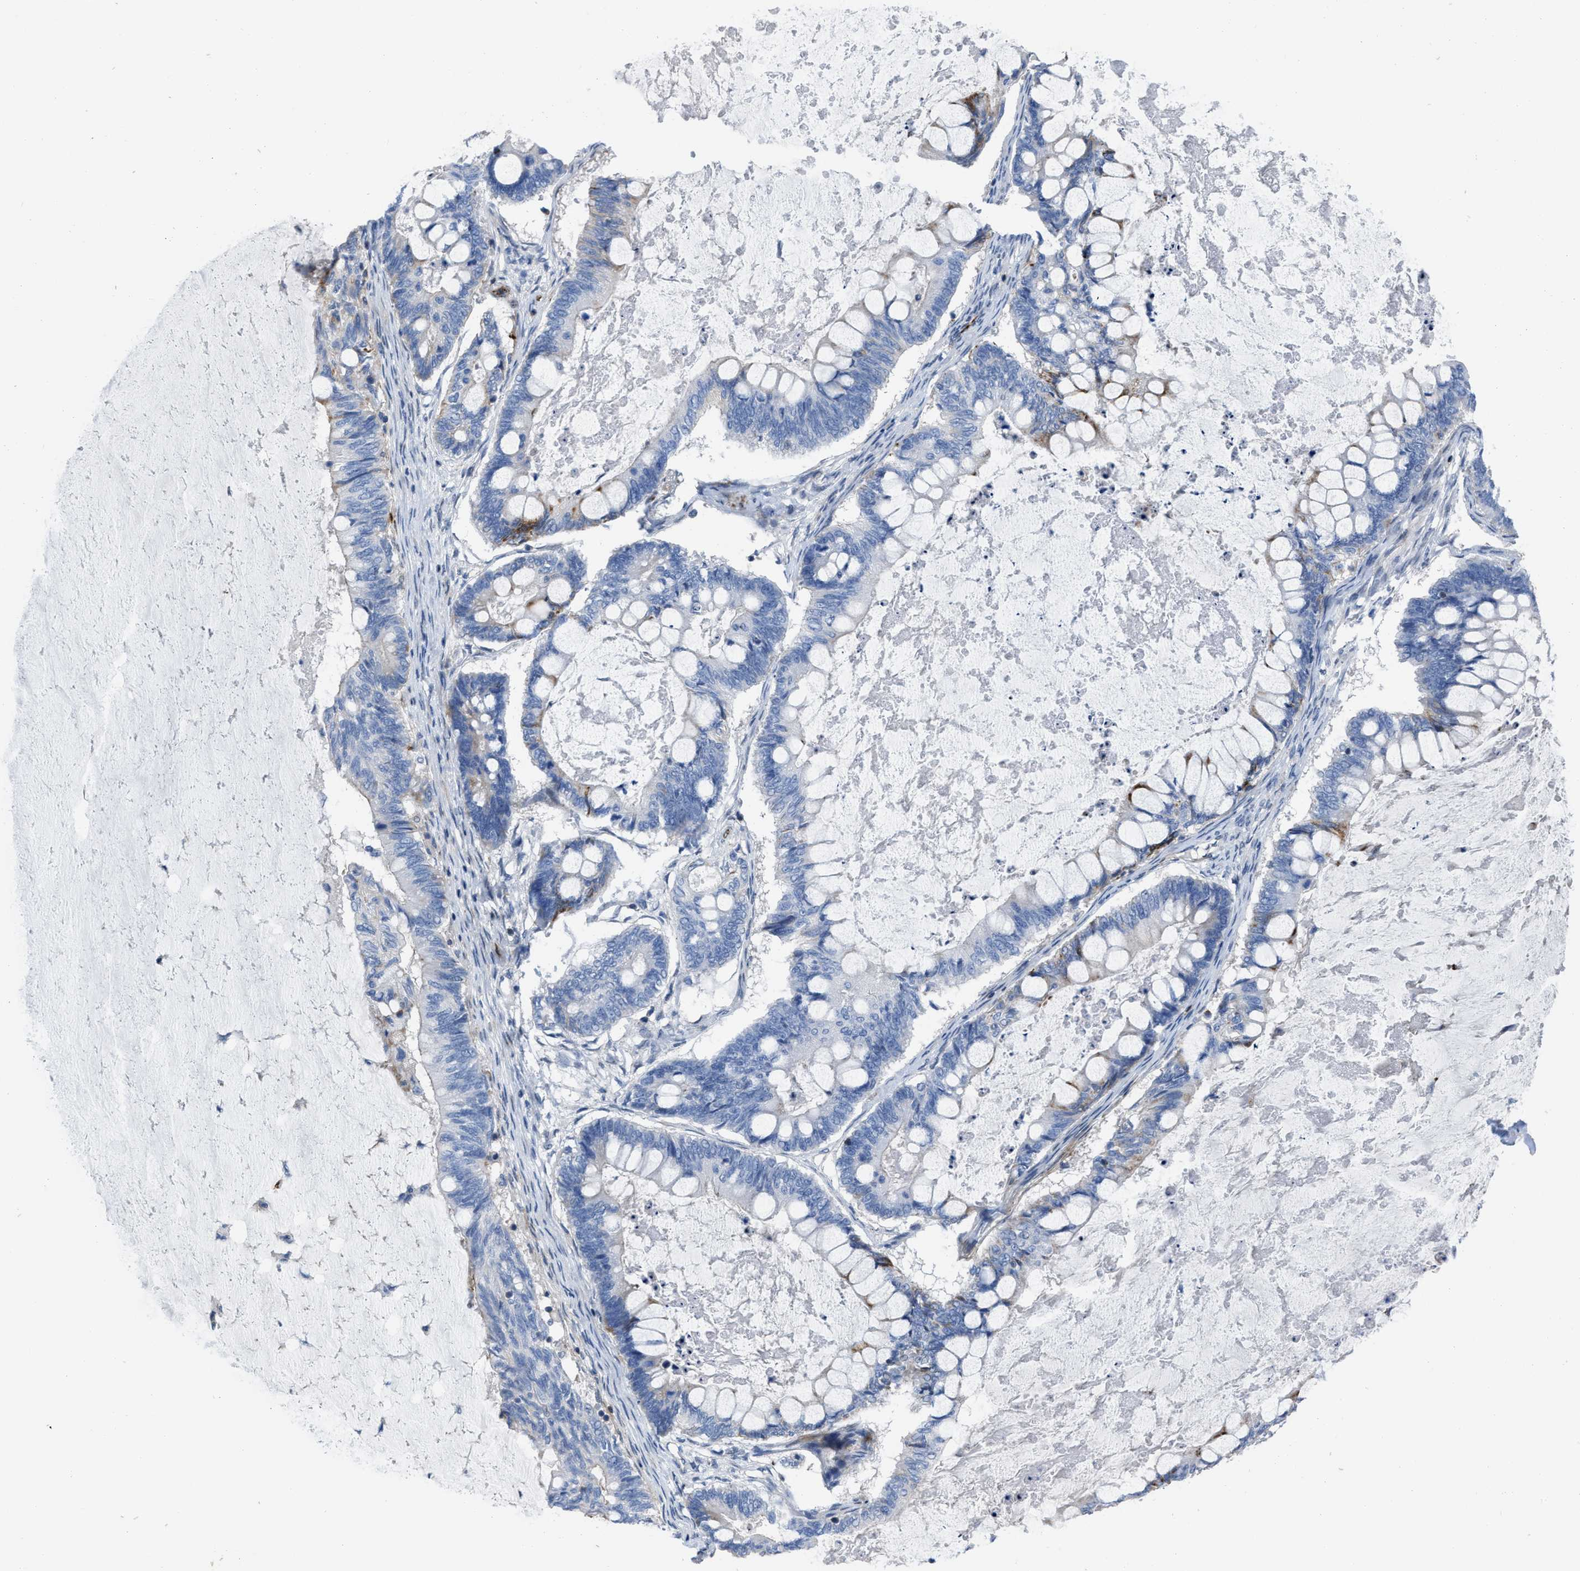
{"staining": {"intensity": "moderate", "quantity": "<25%", "location": "cytoplasmic/membranous"}, "tissue": "ovarian cancer", "cell_type": "Tumor cells", "image_type": "cancer", "snomed": [{"axis": "morphology", "description": "Cystadenocarcinoma, mucinous, NOS"}, {"axis": "topography", "description": "Ovary"}], "caption": "IHC histopathology image of ovarian cancer stained for a protein (brown), which exhibits low levels of moderate cytoplasmic/membranous expression in approximately <25% of tumor cells.", "gene": "PRMT2", "patient": {"sex": "female", "age": 61}}